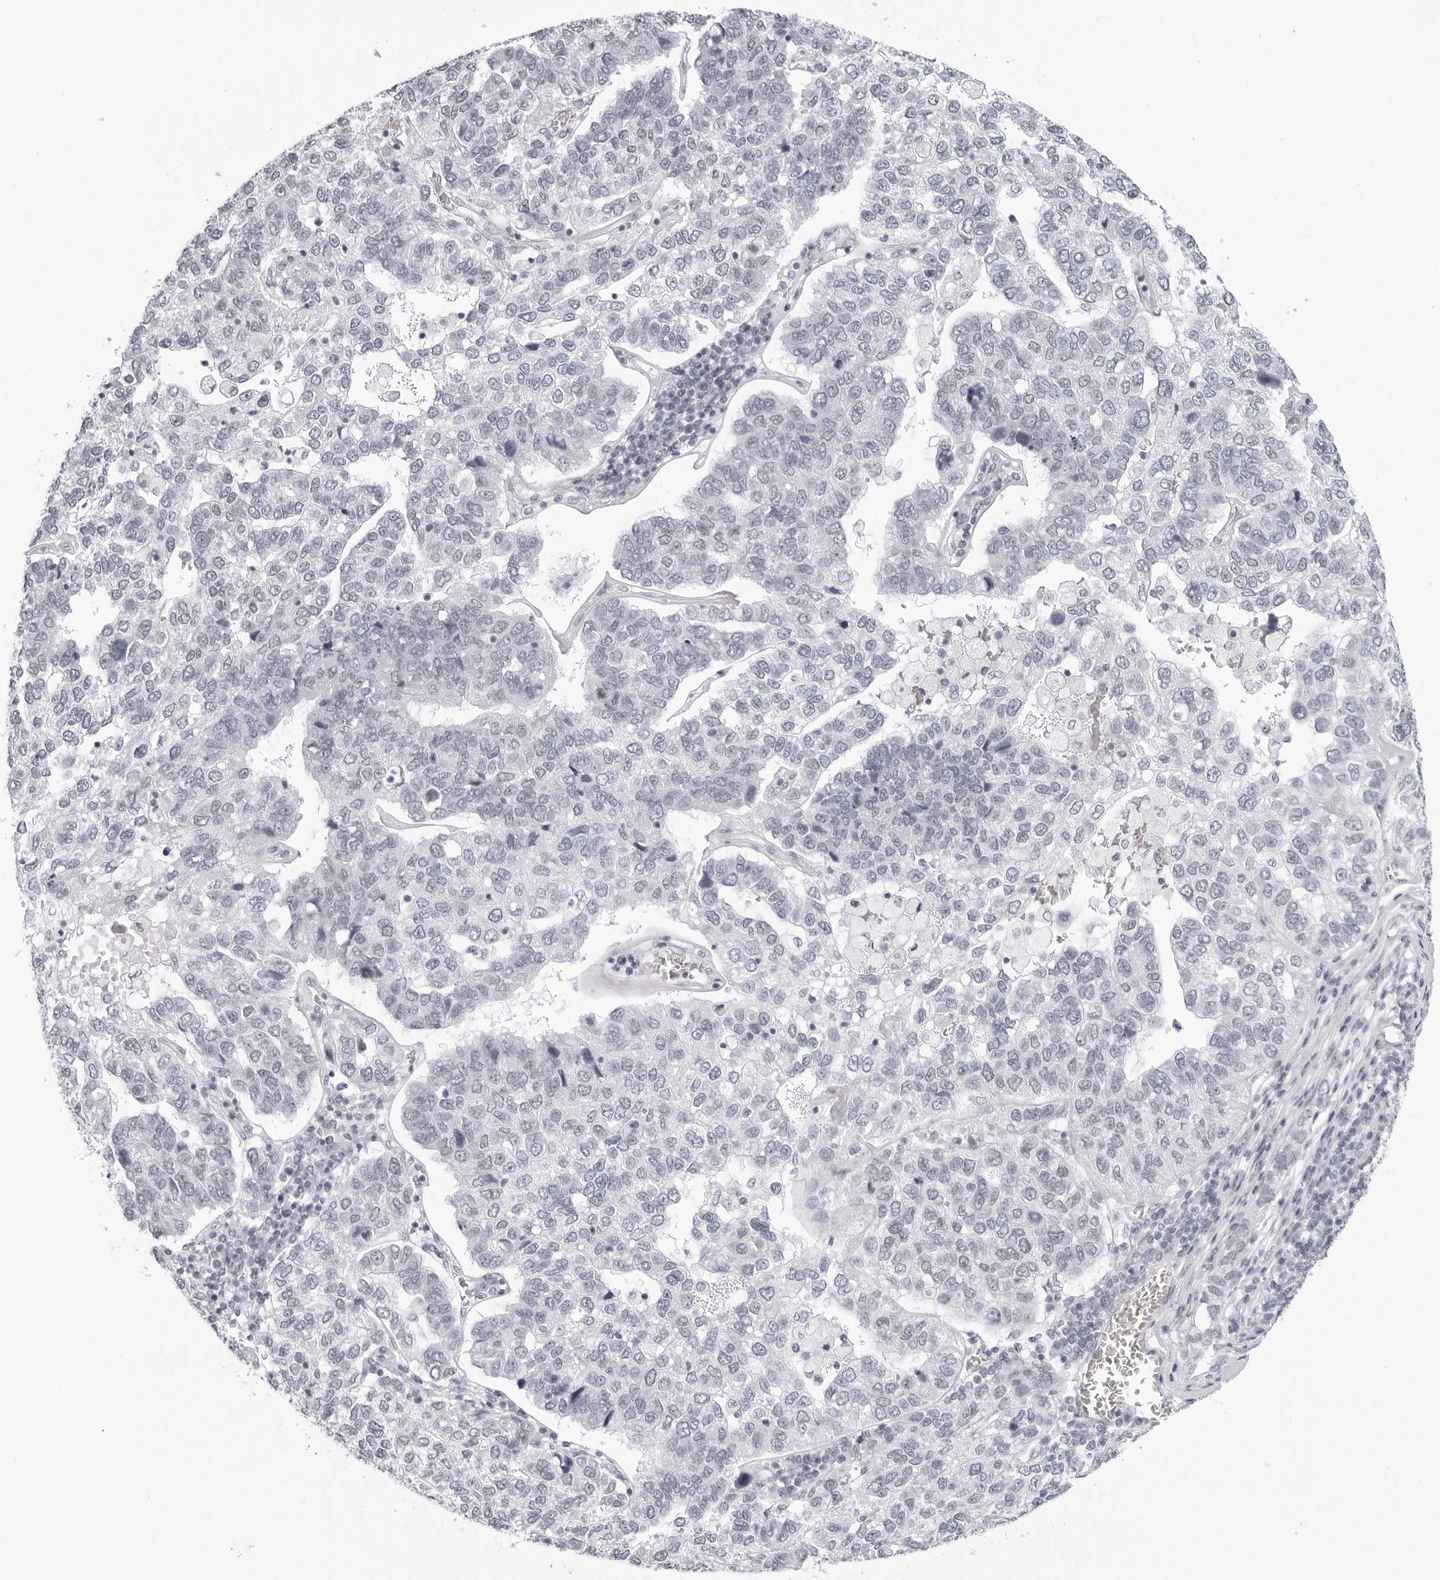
{"staining": {"intensity": "negative", "quantity": "none", "location": "none"}, "tissue": "pancreatic cancer", "cell_type": "Tumor cells", "image_type": "cancer", "snomed": [{"axis": "morphology", "description": "Adenocarcinoma, NOS"}, {"axis": "topography", "description": "Pancreas"}], "caption": "A high-resolution micrograph shows immunohistochemistry (IHC) staining of pancreatic cancer (adenocarcinoma), which demonstrates no significant positivity in tumor cells.", "gene": "VEZF1", "patient": {"sex": "female", "age": 61}}